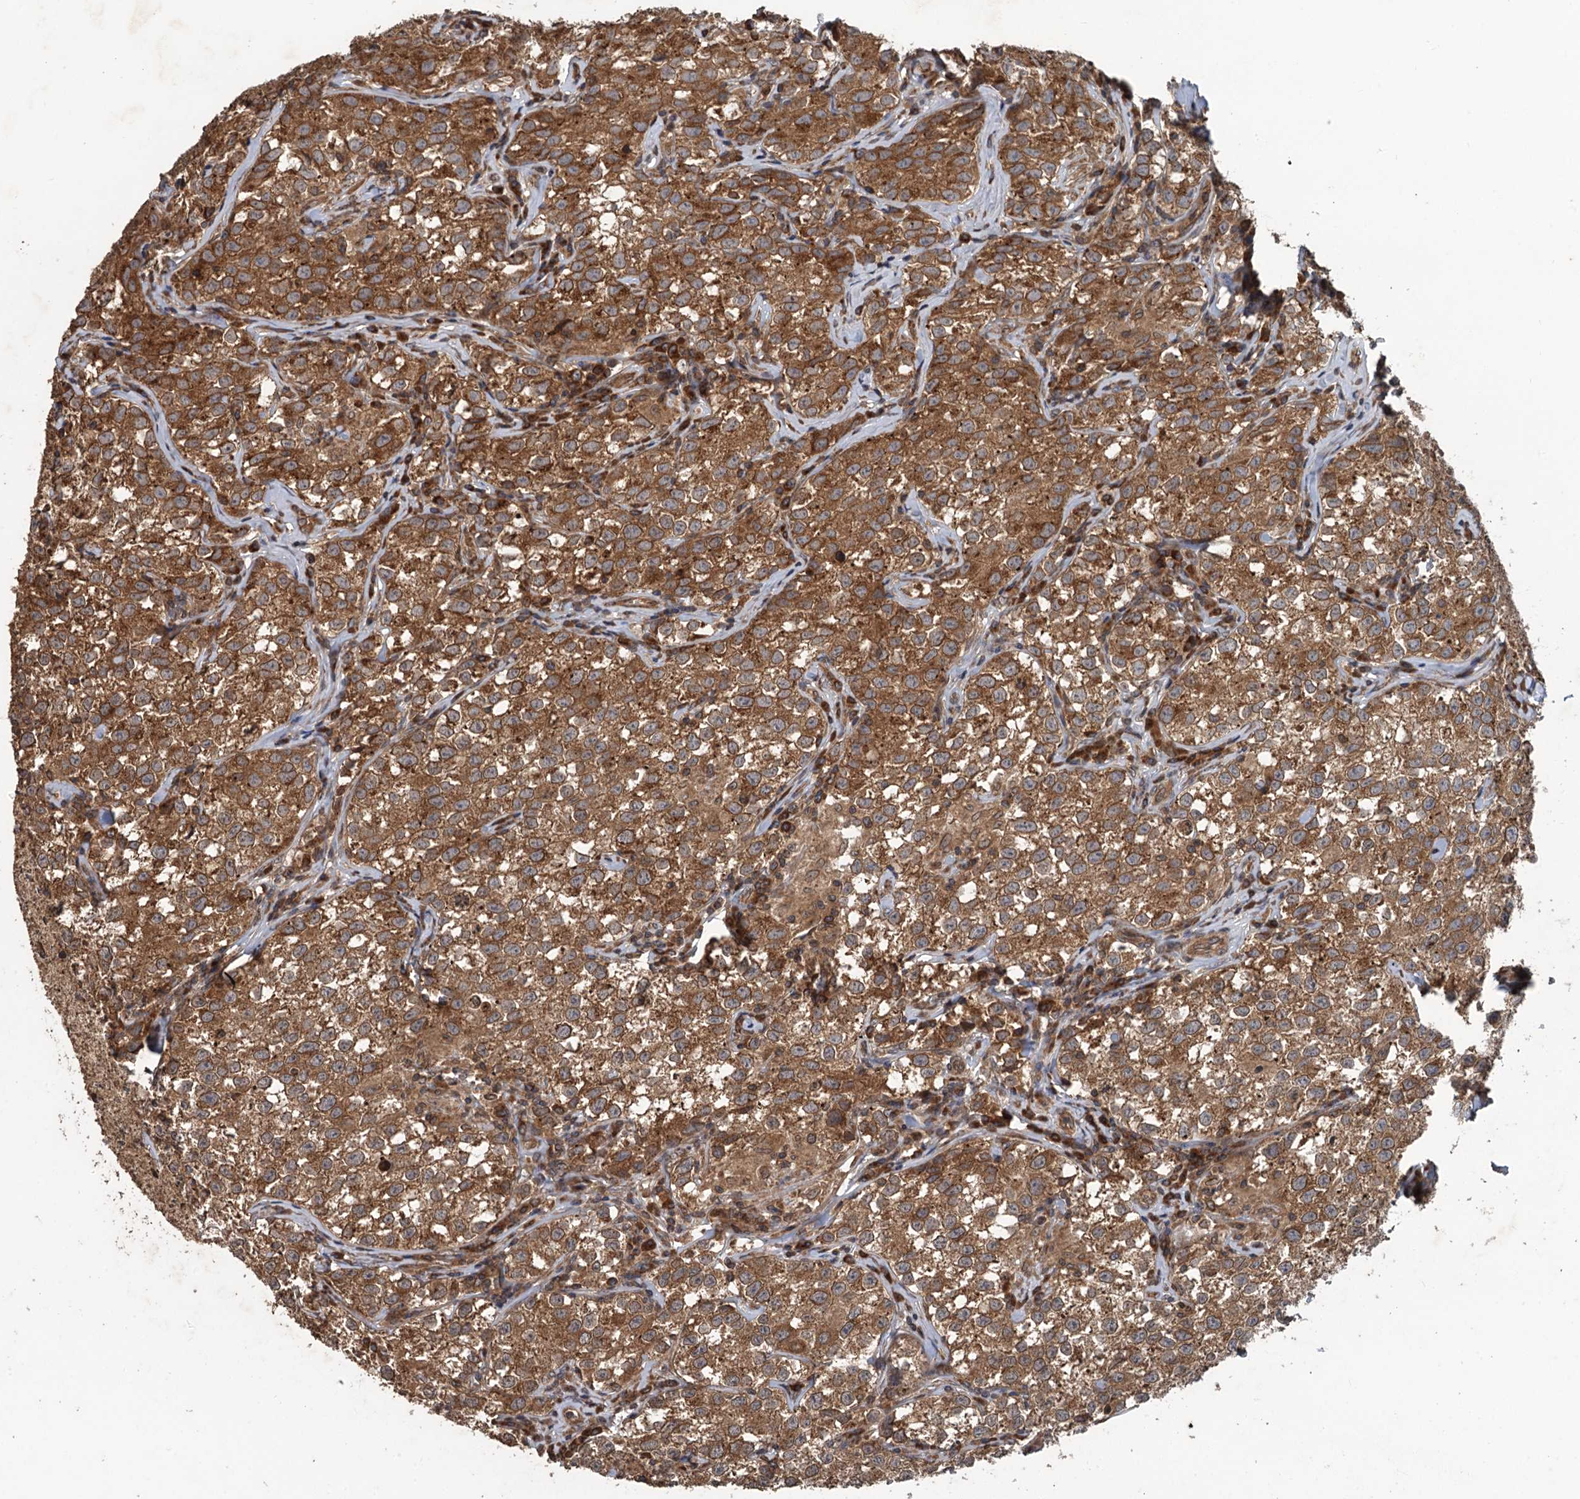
{"staining": {"intensity": "moderate", "quantity": ">75%", "location": "cytoplasmic/membranous"}, "tissue": "testis cancer", "cell_type": "Tumor cells", "image_type": "cancer", "snomed": [{"axis": "morphology", "description": "Seminoma, NOS"}, {"axis": "morphology", "description": "Carcinoma, Embryonal, NOS"}, {"axis": "topography", "description": "Testis"}], "caption": "The image shows a brown stain indicating the presence of a protein in the cytoplasmic/membranous of tumor cells in testis seminoma.", "gene": "GLE1", "patient": {"sex": "male", "age": 43}}